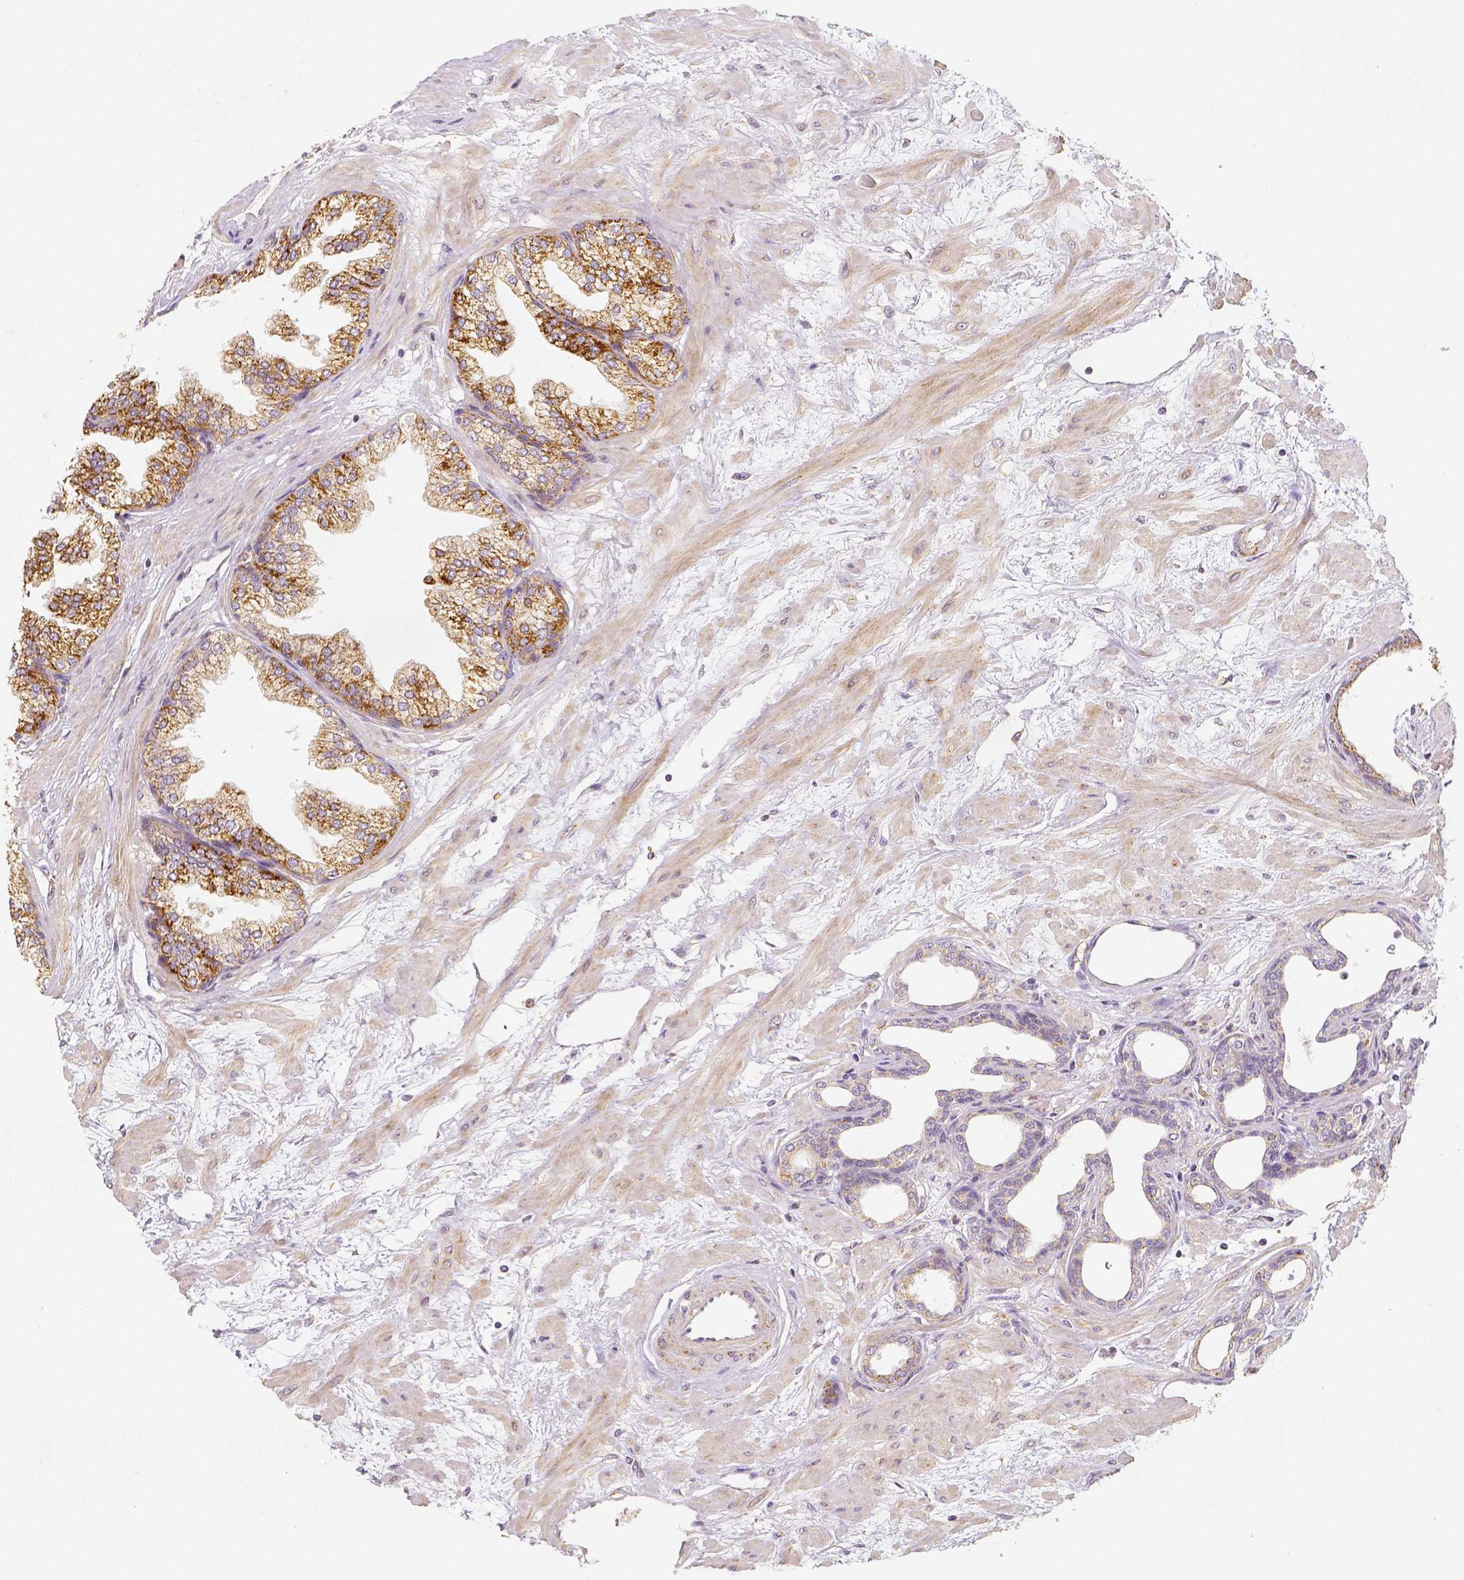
{"staining": {"intensity": "strong", "quantity": "<25%", "location": "cytoplasmic/membranous"}, "tissue": "prostate", "cell_type": "Glandular cells", "image_type": "normal", "snomed": [{"axis": "morphology", "description": "Normal tissue, NOS"}, {"axis": "topography", "description": "Prostate"}], "caption": "Human prostate stained with a brown dye reveals strong cytoplasmic/membranous positive staining in about <25% of glandular cells.", "gene": "PGAM5", "patient": {"sex": "male", "age": 37}}